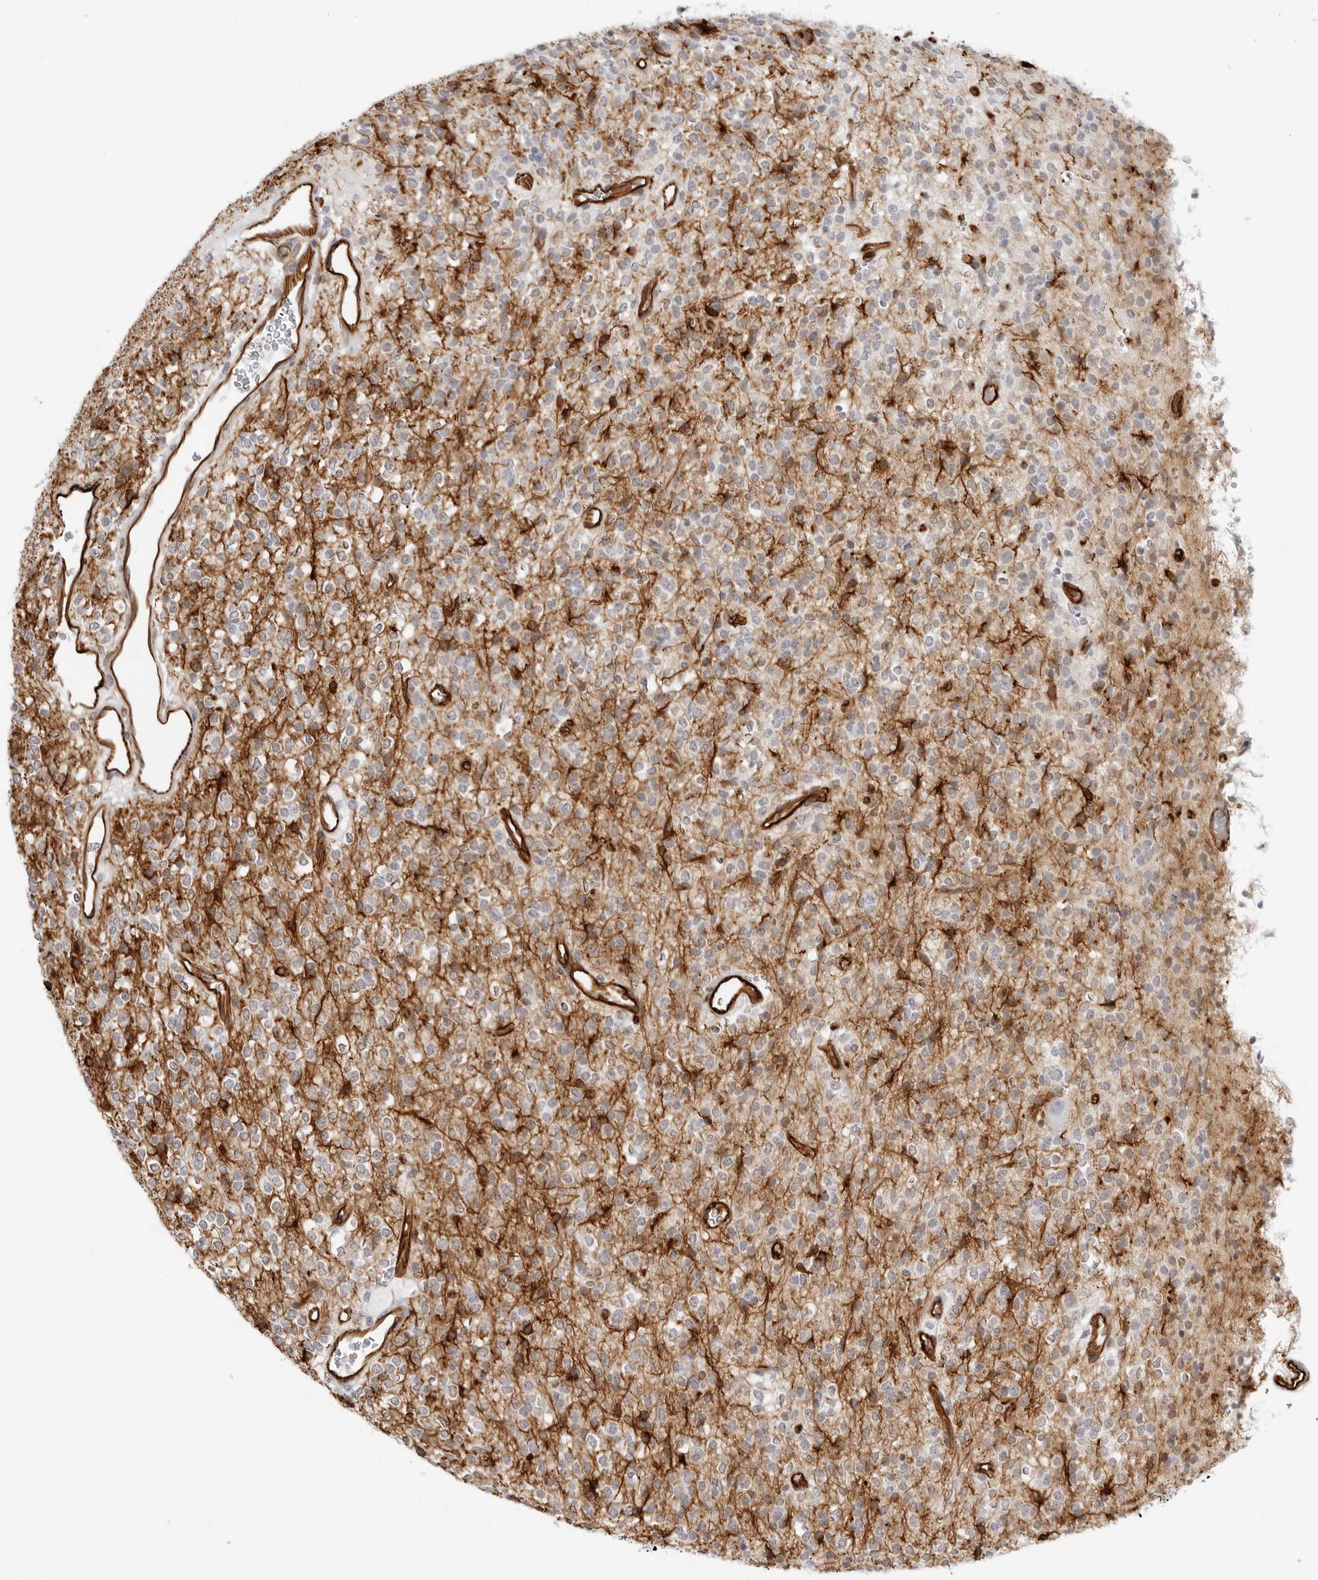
{"staining": {"intensity": "negative", "quantity": "none", "location": "none"}, "tissue": "glioma", "cell_type": "Tumor cells", "image_type": "cancer", "snomed": [{"axis": "morphology", "description": "Glioma, malignant, High grade"}, {"axis": "topography", "description": "Brain"}], "caption": "Malignant glioma (high-grade) was stained to show a protein in brown. There is no significant expression in tumor cells.", "gene": "NES", "patient": {"sex": "male", "age": 34}}